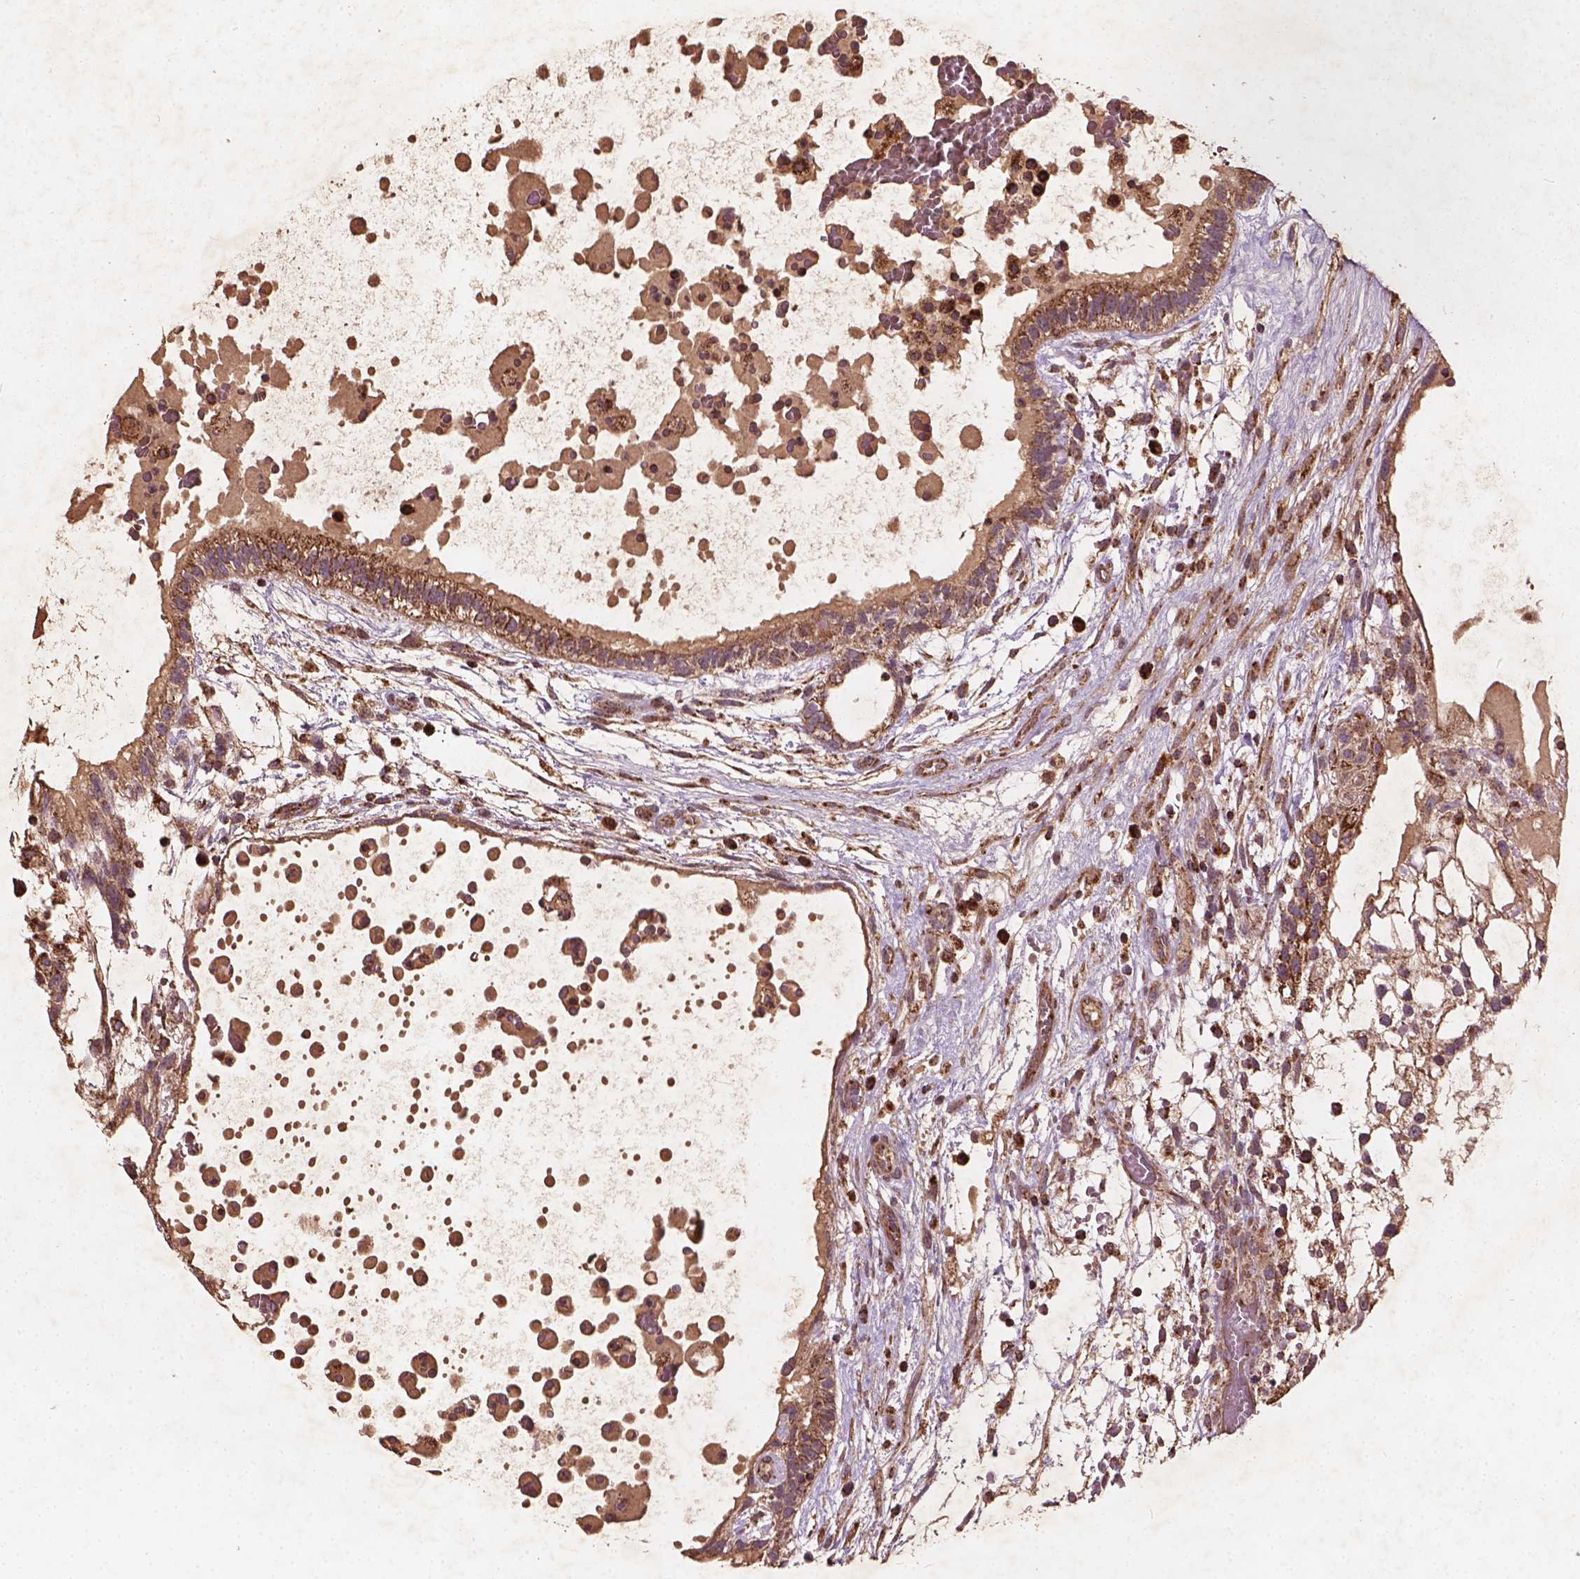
{"staining": {"intensity": "moderate", "quantity": ">75%", "location": "cytoplasmic/membranous"}, "tissue": "testis cancer", "cell_type": "Tumor cells", "image_type": "cancer", "snomed": [{"axis": "morphology", "description": "Normal tissue, NOS"}, {"axis": "morphology", "description": "Carcinoma, Embryonal, NOS"}, {"axis": "topography", "description": "Testis"}], "caption": "Approximately >75% of tumor cells in human testis embryonal carcinoma show moderate cytoplasmic/membranous protein staining as visualized by brown immunohistochemical staining.", "gene": "UBXN2A", "patient": {"sex": "male", "age": 32}}